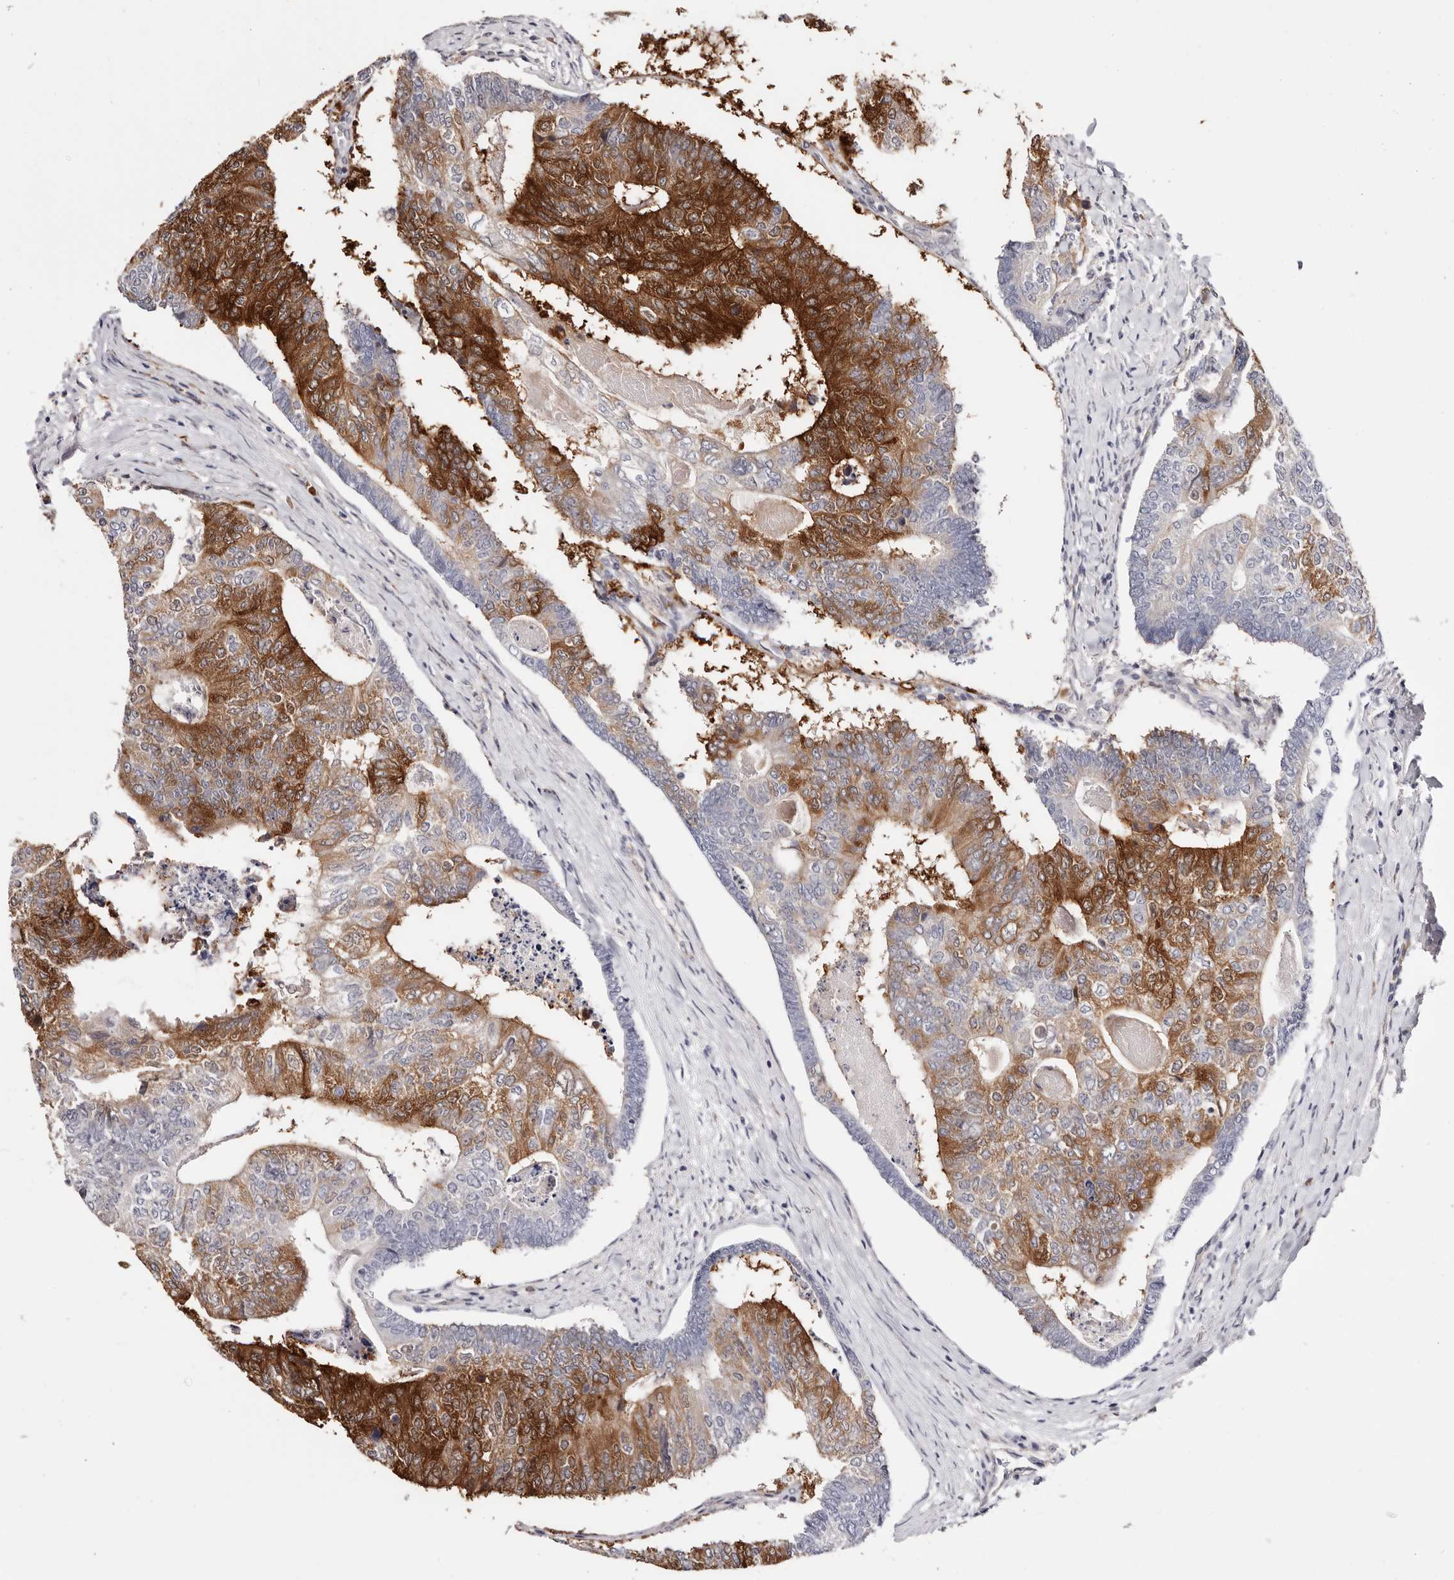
{"staining": {"intensity": "strong", "quantity": "25%-75%", "location": "cytoplasmic/membranous"}, "tissue": "colorectal cancer", "cell_type": "Tumor cells", "image_type": "cancer", "snomed": [{"axis": "morphology", "description": "Adenocarcinoma, NOS"}, {"axis": "topography", "description": "Colon"}], "caption": "Immunohistochemistry (IHC) (DAB (3,3'-diaminobenzidine)) staining of colorectal cancer (adenocarcinoma) exhibits strong cytoplasmic/membranous protein expression in approximately 25%-75% of tumor cells.", "gene": "GFOD1", "patient": {"sex": "female", "age": 67}}